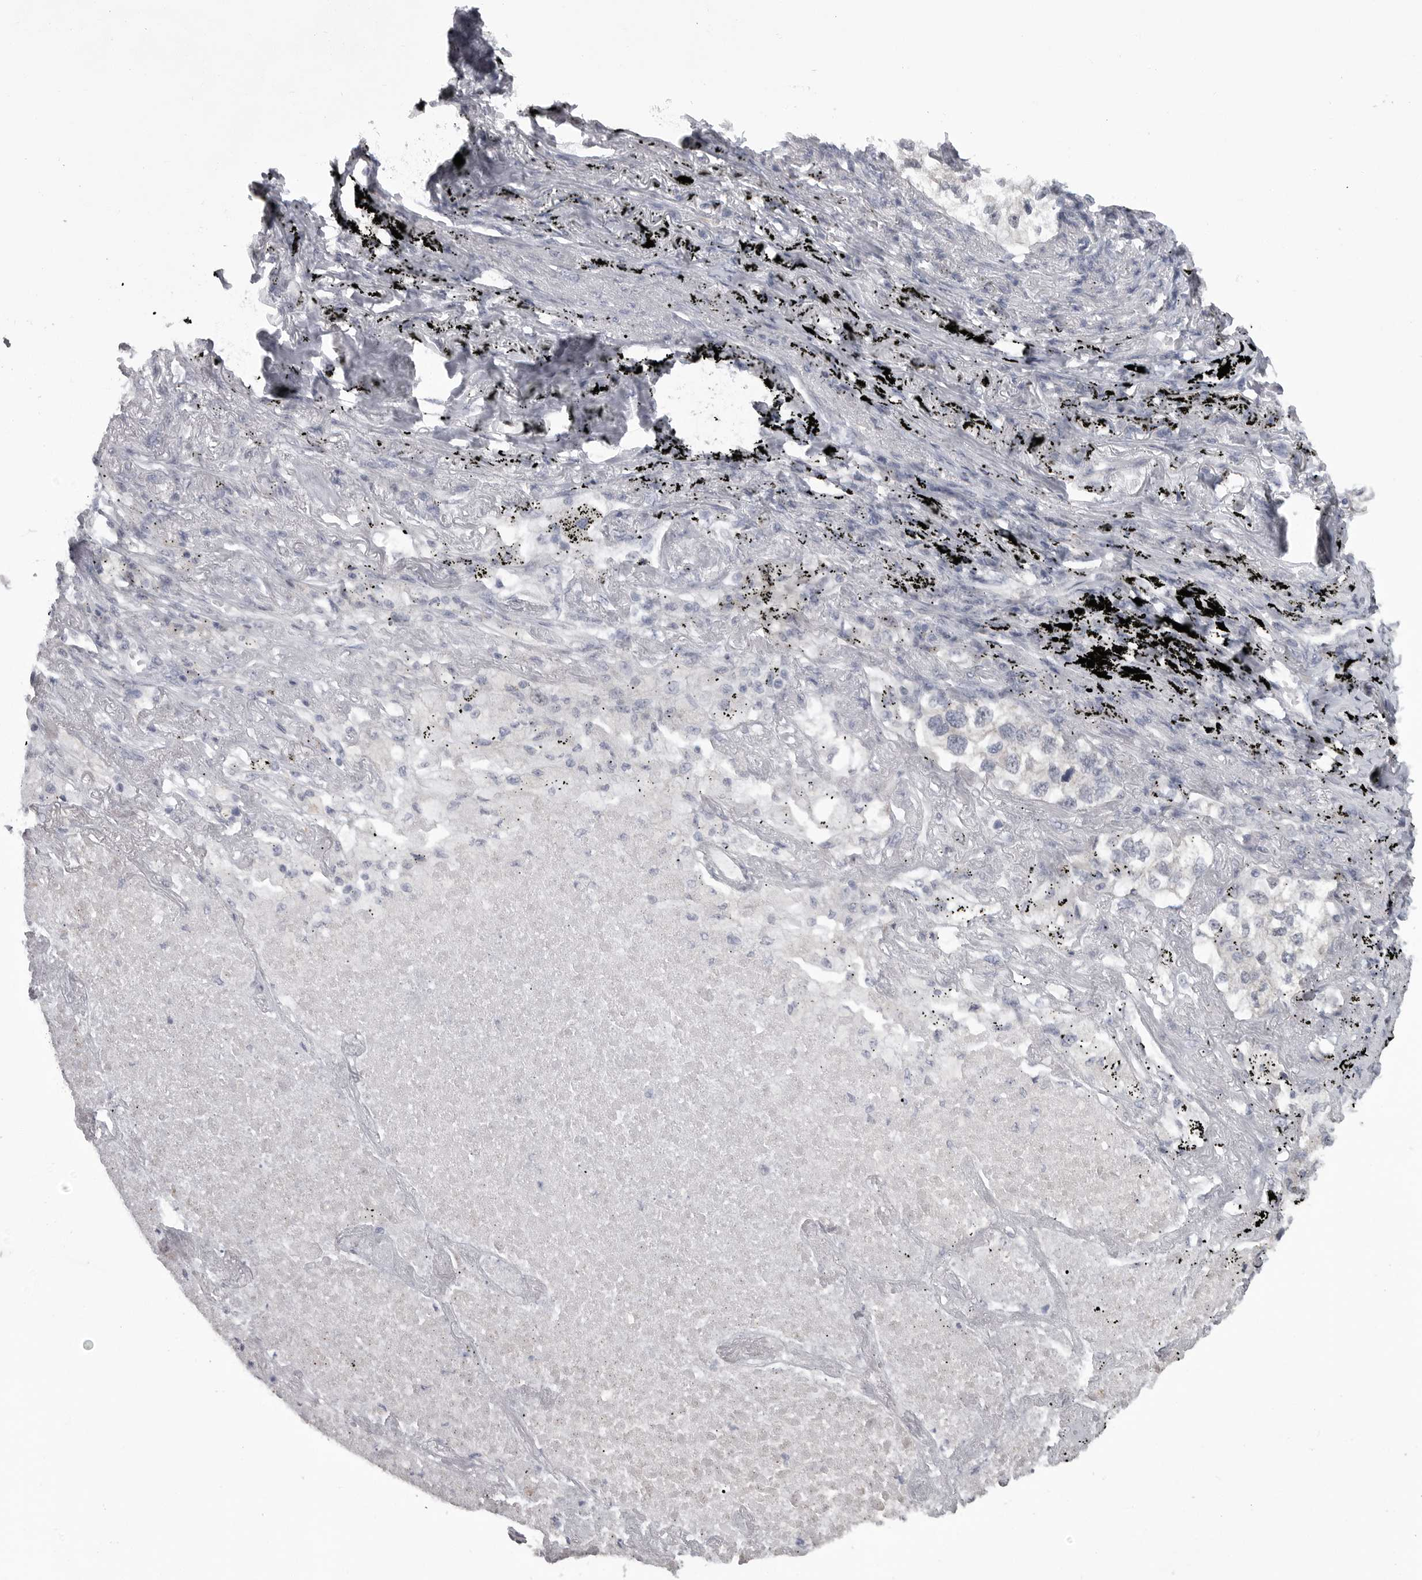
{"staining": {"intensity": "negative", "quantity": "none", "location": "none"}, "tissue": "lung cancer", "cell_type": "Tumor cells", "image_type": "cancer", "snomed": [{"axis": "morphology", "description": "Adenocarcinoma, NOS"}, {"axis": "topography", "description": "Lung"}], "caption": "IHC of lung cancer (adenocarcinoma) exhibits no staining in tumor cells.", "gene": "PPP1R9A", "patient": {"sex": "male", "age": 63}}